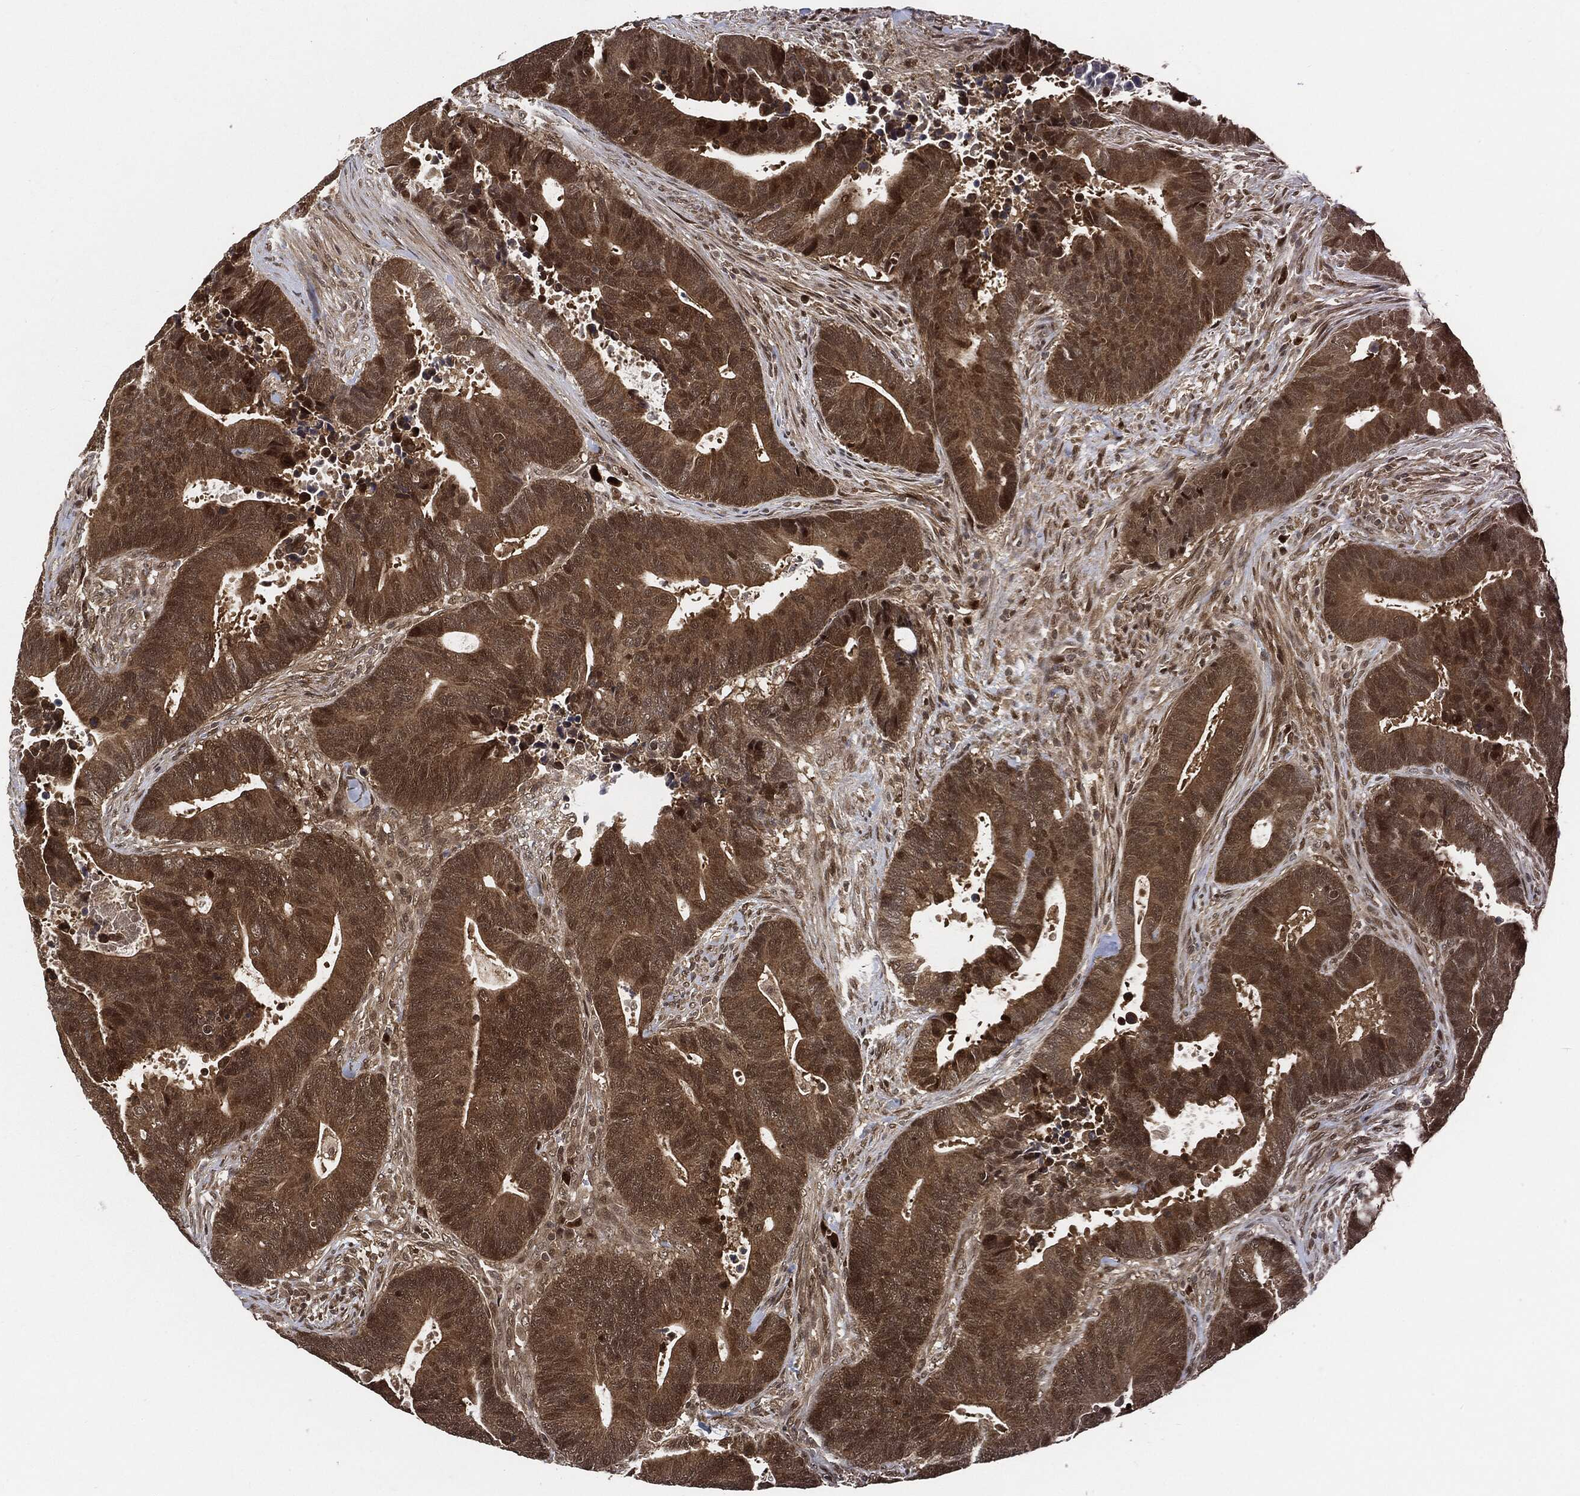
{"staining": {"intensity": "moderate", "quantity": "25%-75%", "location": "cytoplasmic/membranous,nuclear"}, "tissue": "colorectal cancer", "cell_type": "Tumor cells", "image_type": "cancer", "snomed": [{"axis": "morphology", "description": "Adenocarcinoma, NOS"}, {"axis": "topography", "description": "Colon"}], "caption": "Immunohistochemistry photomicrograph of neoplastic tissue: human adenocarcinoma (colorectal) stained using immunohistochemistry shows medium levels of moderate protein expression localized specifically in the cytoplasmic/membranous and nuclear of tumor cells, appearing as a cytoplasmic/membranous and nuclear brown color.", "gene": "CUTA", "patient": {"sex": "male", "age": 75}}